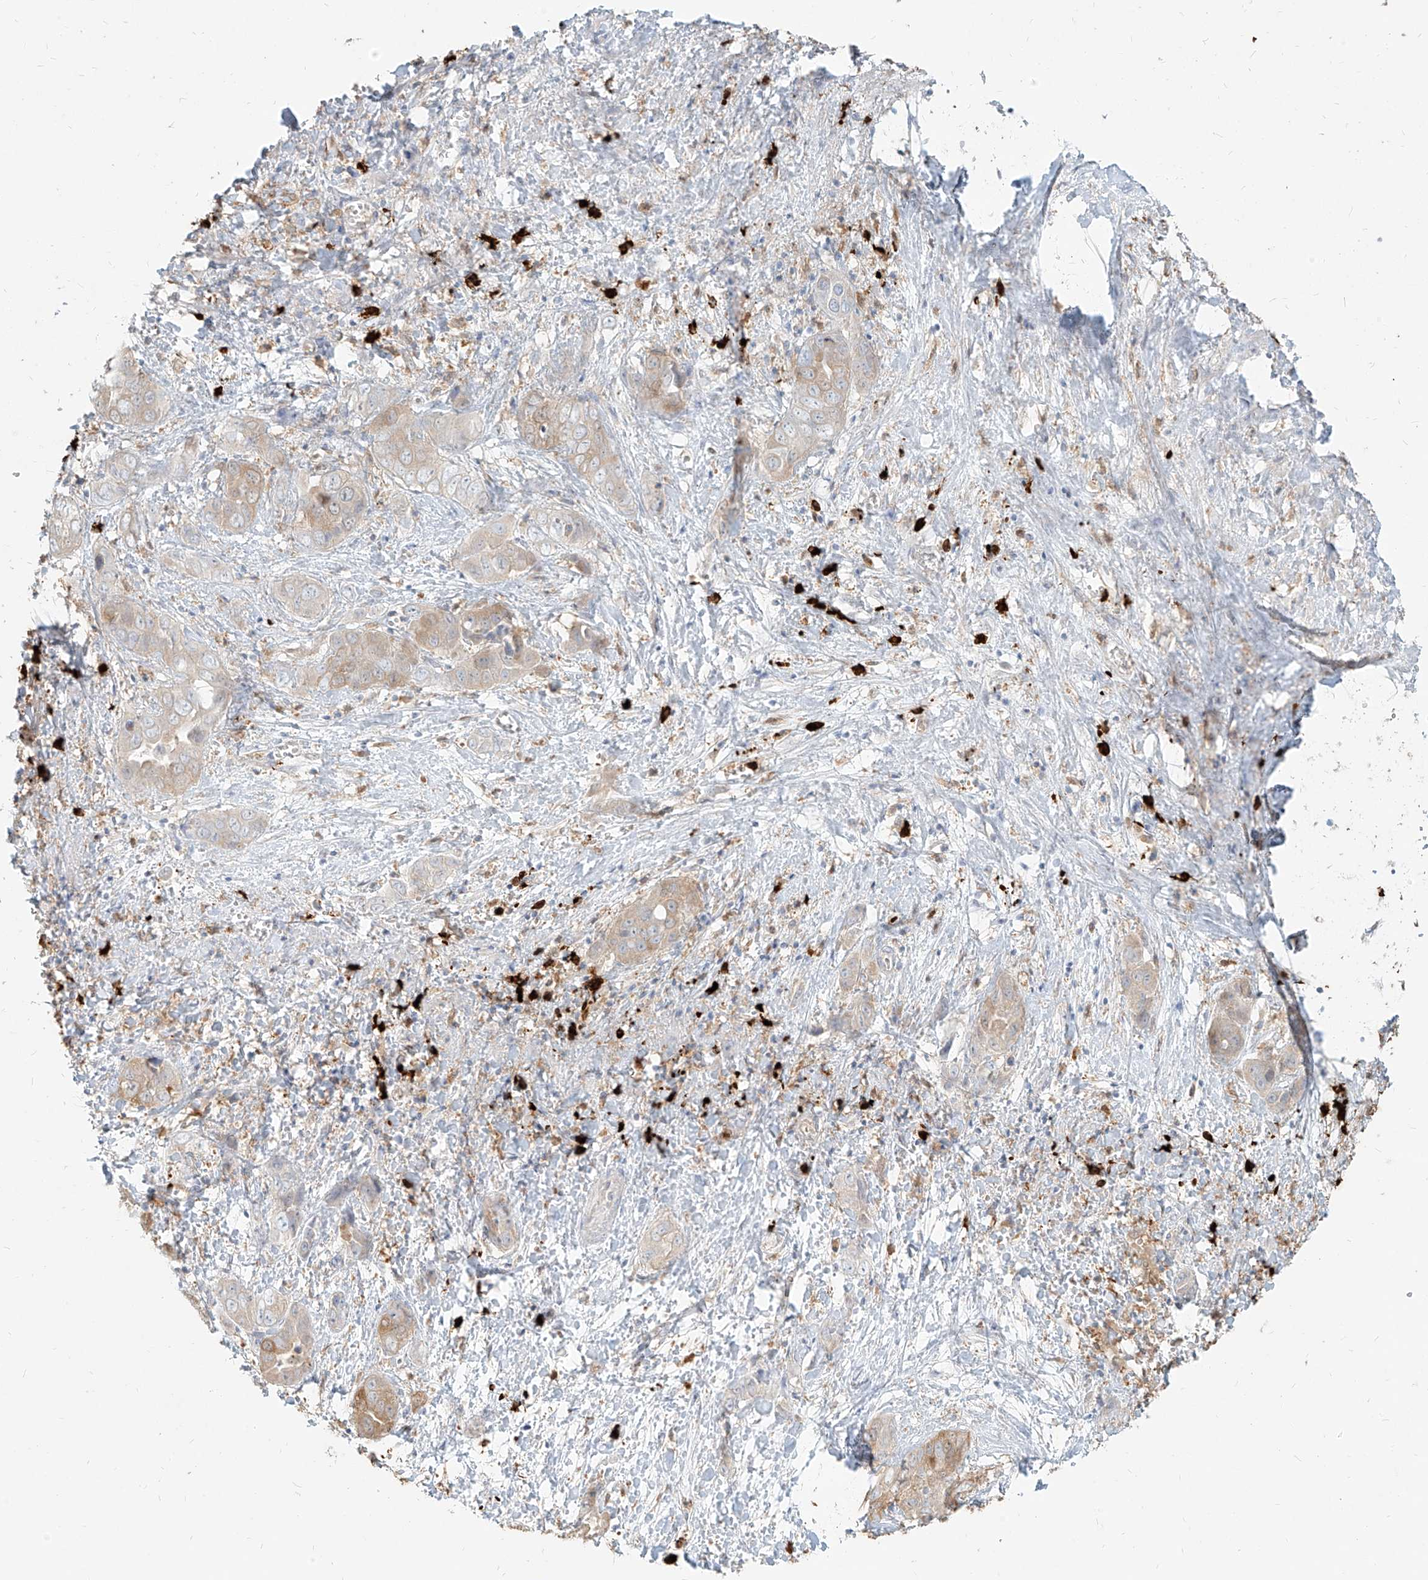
{"staining": {"intensity": "weak", "quantity": "<25%", "location": "cytoplasmic/membranous"}, "tissue": "liver cancer", "cell_type": "Tumor cells", "image_type": "cancer", "snomed": [{"axis": "morphology", "description": "Cholangiocarcinoma"}, {"axis": "topography", "description": "Liver"}], "caption": "Liver cancer stained for a protein using immunohistochemistry (IHC) reveals no expression tumor cells.", "gene": "PGD", "patient": {"sex": "female", "age": 52}}